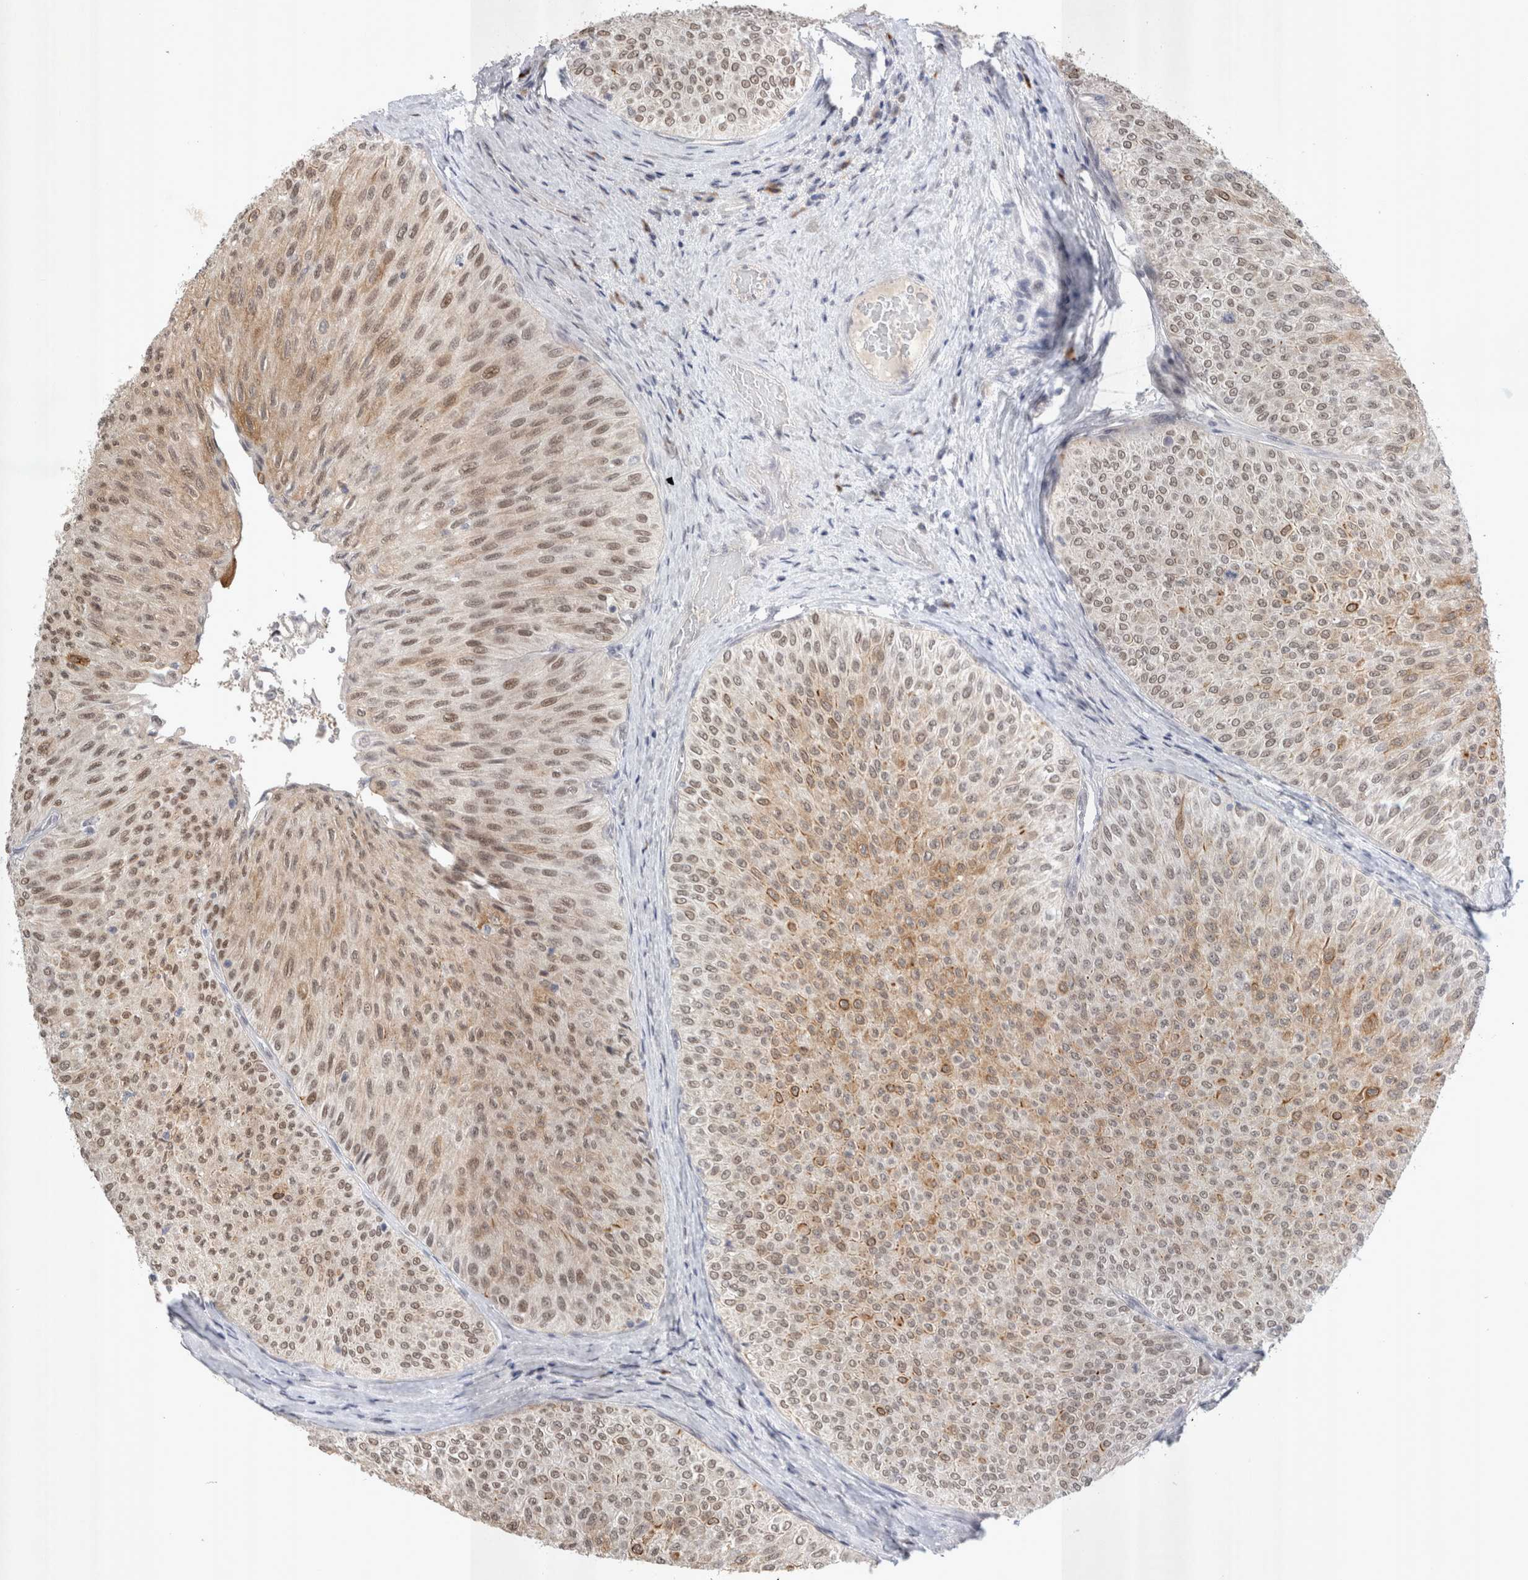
{"staining": {"intensity": "moderate", "quantity": ">75%", "location": "cytoplasmic/membranous,nuclear"}, "tissue": "urothelial cancer", "cell_type": "Tumor cells", "image_type": "cancer", "snomed": [{"axis": "morphology", "description": "Urothelial carcinoma, Low grade"}, {"axis": "topography", "description": "Urinary bladder"}], "caption": "A medium amount of moderate cytoplasmic/membranous and nuclear staining is appreciated in approximately >75% of tumor cells in low-grade urothelial carcinoma tissue.", "gene": "RECQL4", "patient": {"sex": "male", "age": 78}}